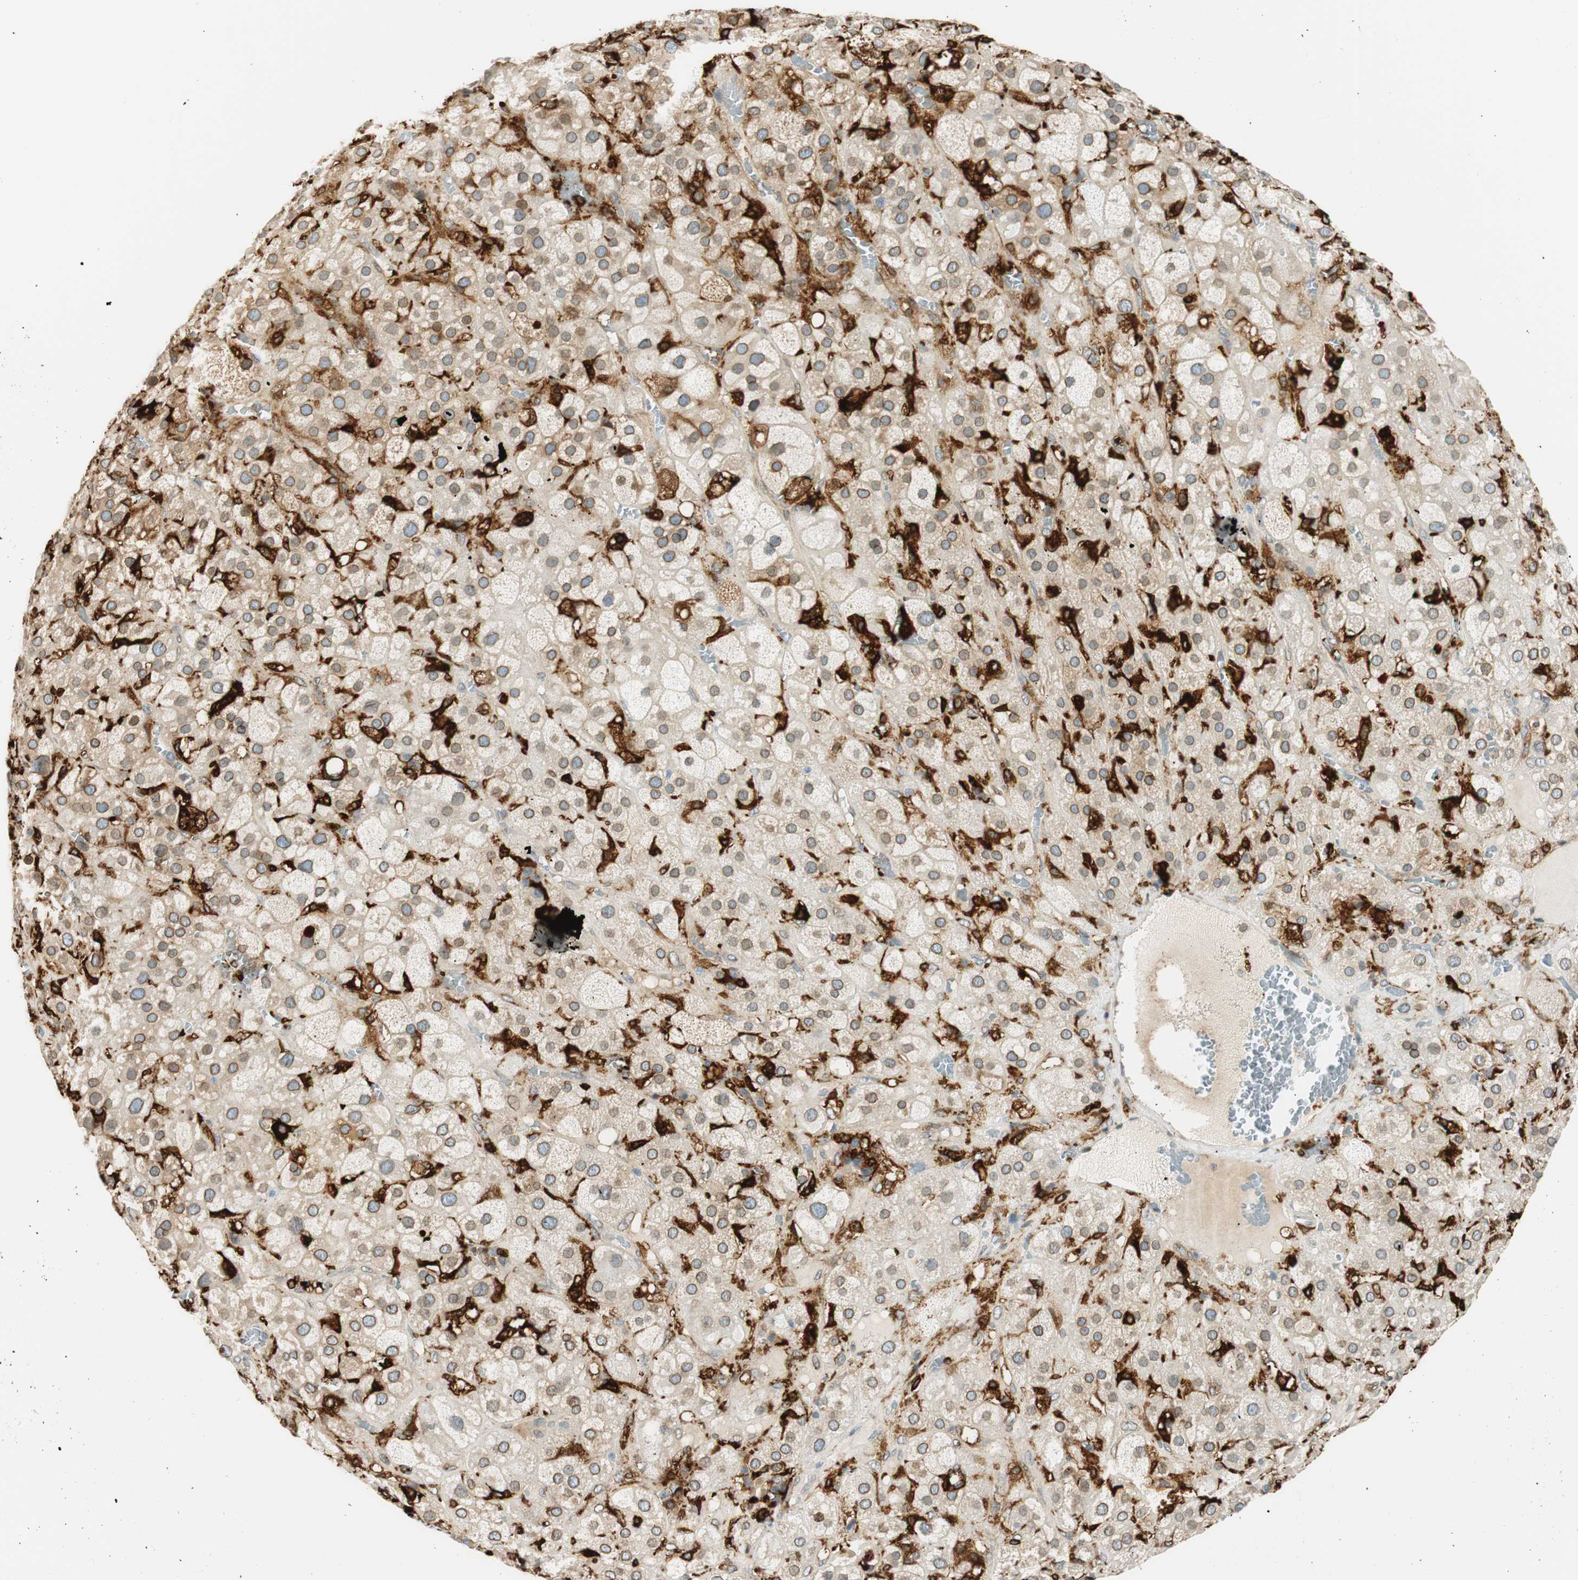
{"staining": {"intensity": "moderate", "quantity": "25%-75%", "location": "cytoplasmic/membranous,nuclear"}, "tissue": "adrenal gland", "cell_type": "Glandular cells", "image_type": "normal", "snomed": [{"axis": "morphology", "description": "Normal tissue, NOS"}, {"axis": "topography", "description": "Adrenal gland"}], "caption": "Immunohistochemistry (IHC) photomicrograph of benign adrenal gland: human adrenal gland stained using immunohistochemistry (IHC) demonstrates medium levels of moderate protein expression localized specifically in the cytoplasmic/membranous,nuclear of glandular cells, appearing as a cytoplasmic/membranous,nuclear brown color.", "gene": "TMEM260", "patient": {"sex": "female", "age": 47}}